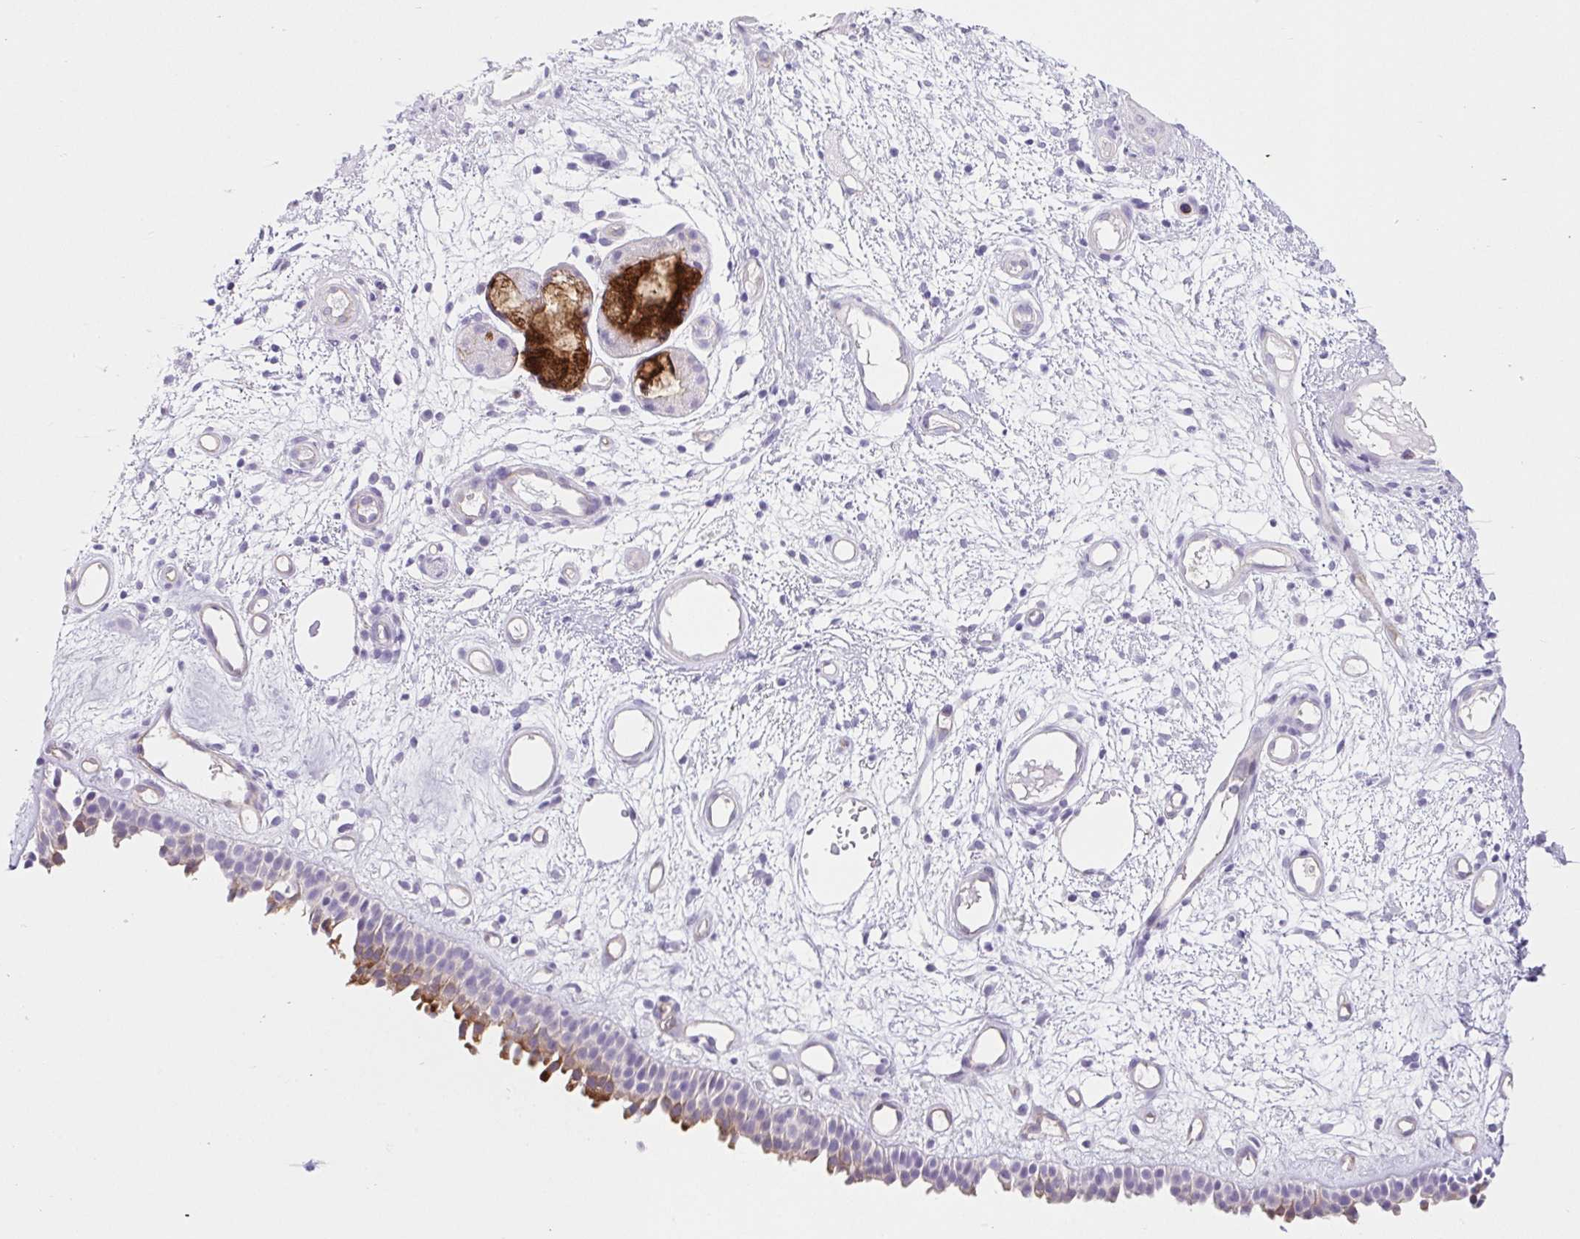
{"staining": {"intensity": "strong", "quantity": "<25%", "location": "cytoplasmic/membranous"}, "tissue": "nasopharynx", "cell_type": "Respiratory epithelial cells", "image_type": "normal", "snomed": [{"axis": "morphology", "description": "Normal tissue, NOS"}, {"axis": "morphology", "description": "Inflammation, NOS"}, {"axis": "topography", "description": "Nasopharynx"}], "caption": "DAB (3,3'-diaminobenzidine) immunohistochemical staining of benign human nasopharynx reveals strong cytoplasmic/membranous protein expression in about <25% of respiratory epithelial cells. (DAB IHC, brown staining for protein, blue staining for nuclei).", "gene": "BCAS1", "patient": {"sex": "male", "age": 54}}